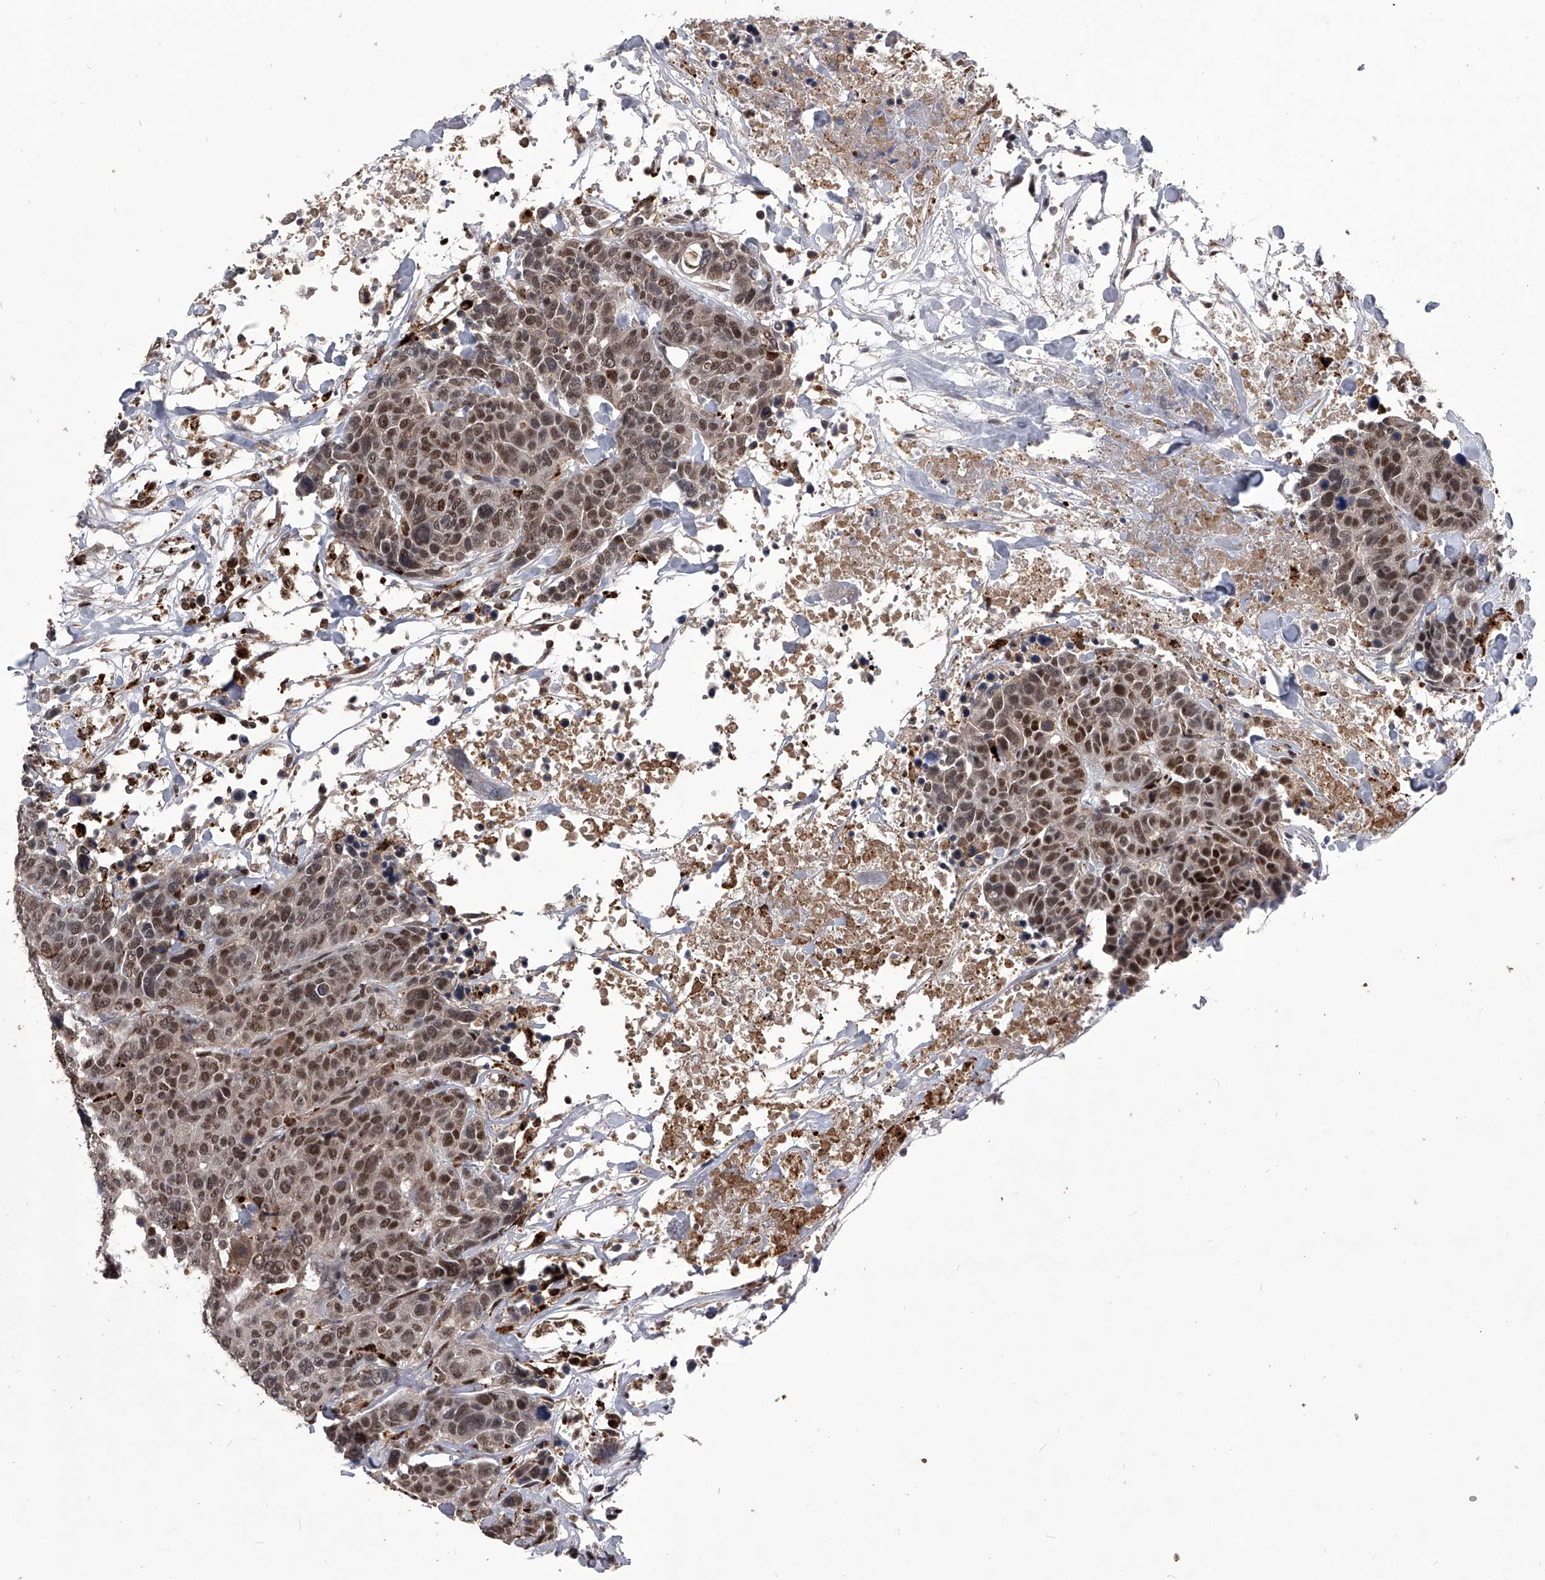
{"staining": {"intensity": "moderate", "quantity": ">75%", "location": "cytoplasmic/membranous,nuclear"}, "tissue": "breast cancer", "cell_type": "Tumor cells", "image_type": "cancer", "snomed": [{"axis": "morphology", "description": "Duct carcinoma"}, {"axis": "topography", "description": "Breast"}], "caption": "Invasive ductal carcinoma (breast) stained with immunohistochemistry (IHC) shows moderate cytoplasmic/membranous and nuclear expression in about >75% of tumor cells.", "gene": "CMTR1", "patient": {"sex": "female", "age": 37}}